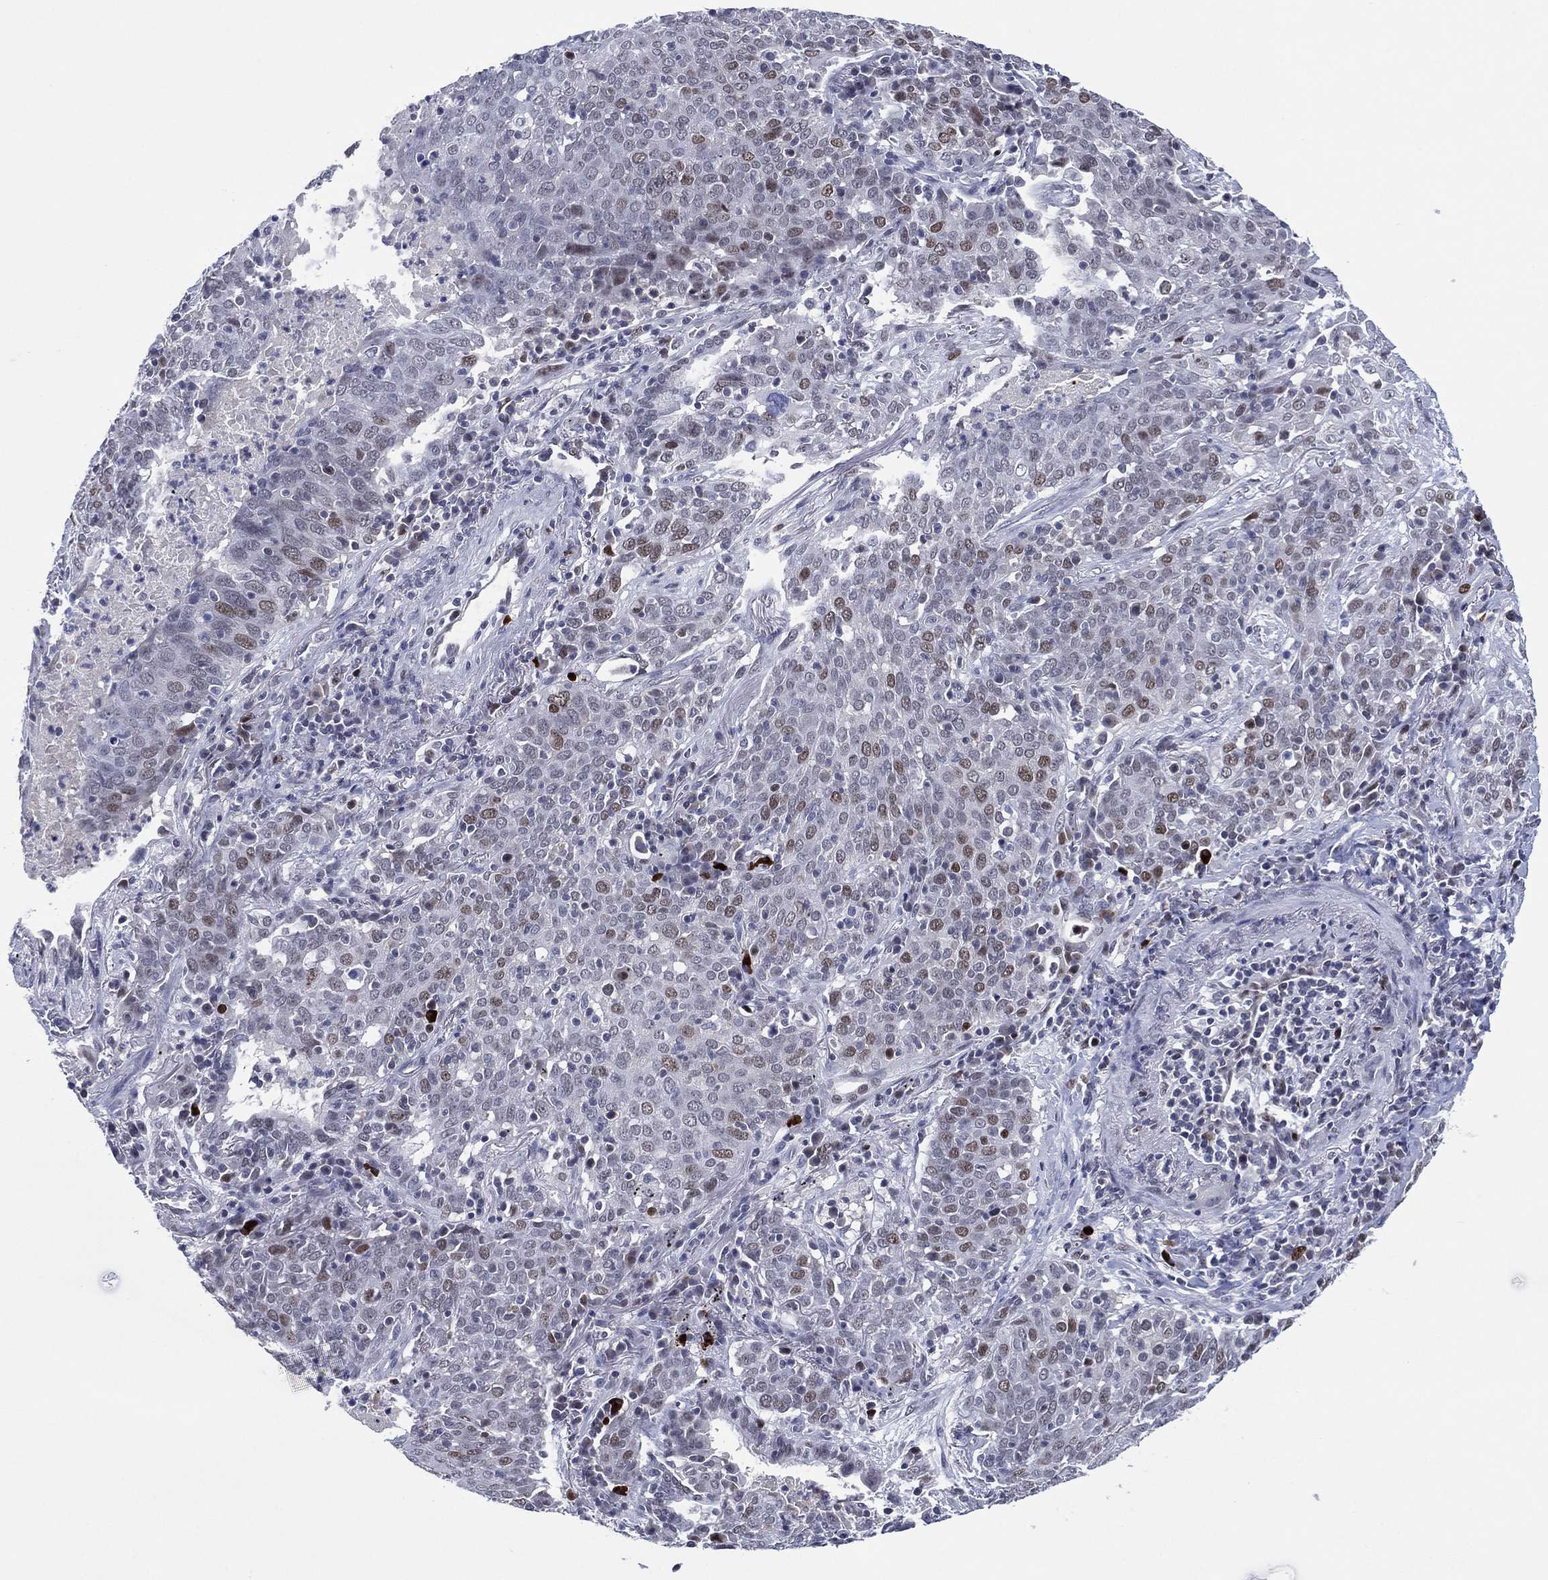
{"staining": {"intensity": "moderate", "quantity": "<25%", "location": "nuclear"}, "tissue": "lung cancer", "cell_type": "Tumor cells", "image_type": "cancer", "snomed": [{"axis": "morphology", "description": "Squamous cell carcinoma, NOS"}, {"axis": "topography", "description": "Lung"}], "caption": "Lung squamous cell carcinoma stained with a protein marker displays moderate staining in tumor cells.", "gene": "GATA6", "patient": {"sex": "male", "age": 82}}